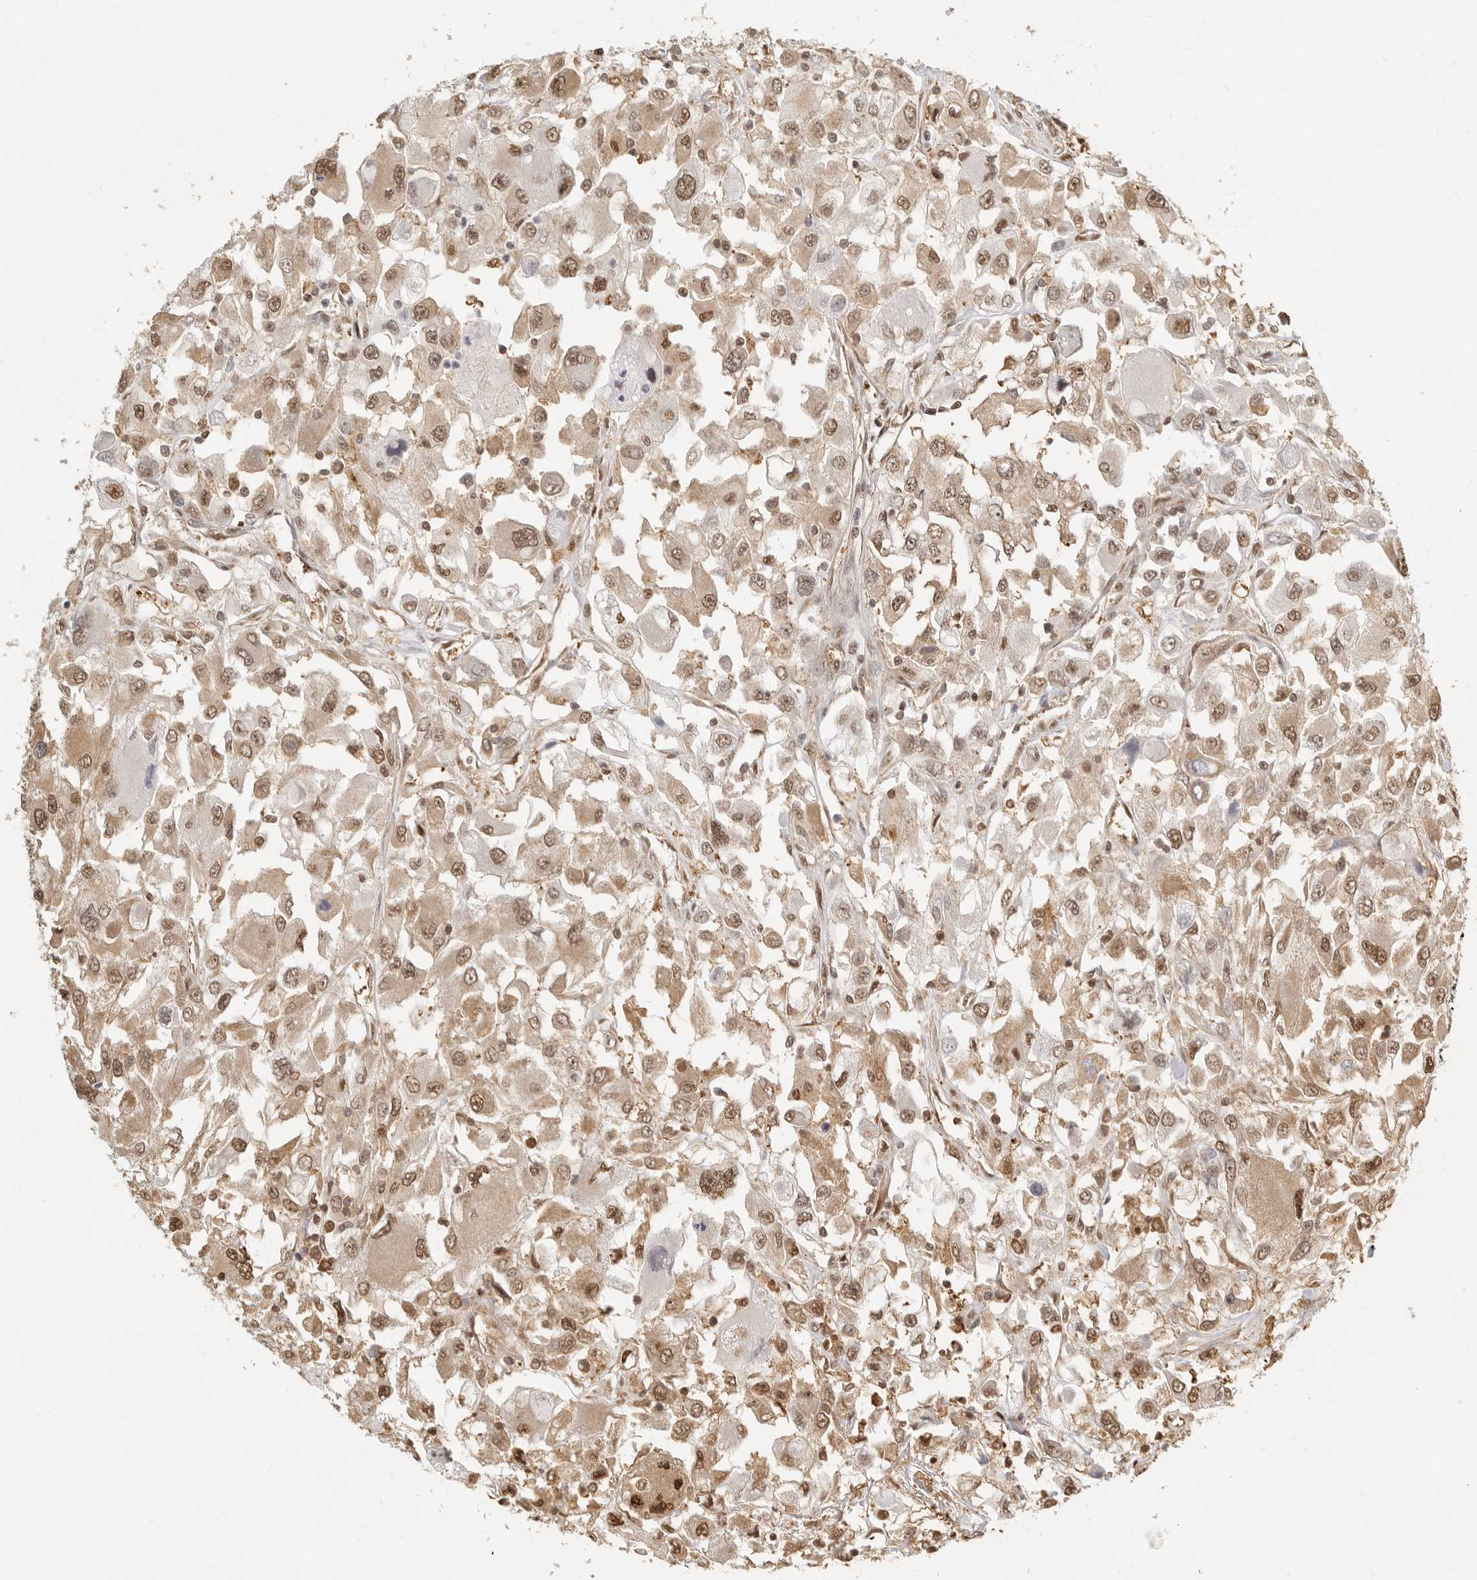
{"staining": {"intensity": "moderate", "quantity": ">75%", "location": "nuclear"}, "tissue": "renal cancer", "cell_type": "Tumor cells", "image_type": "cancer", "snomed": [{"axis": "morphology", "description": "Adenocarcinoma, NOS"}, {"axis": "topography", "description": "Kidney"}], "caption": "Human renal cancer (adenocarcinoma) stained with a brown dye shows moderate nuclear positive expression in approximately >75% of tumor cells.", "gene": "PSMA5", "patient": {"sex": "female", "age": 52}}